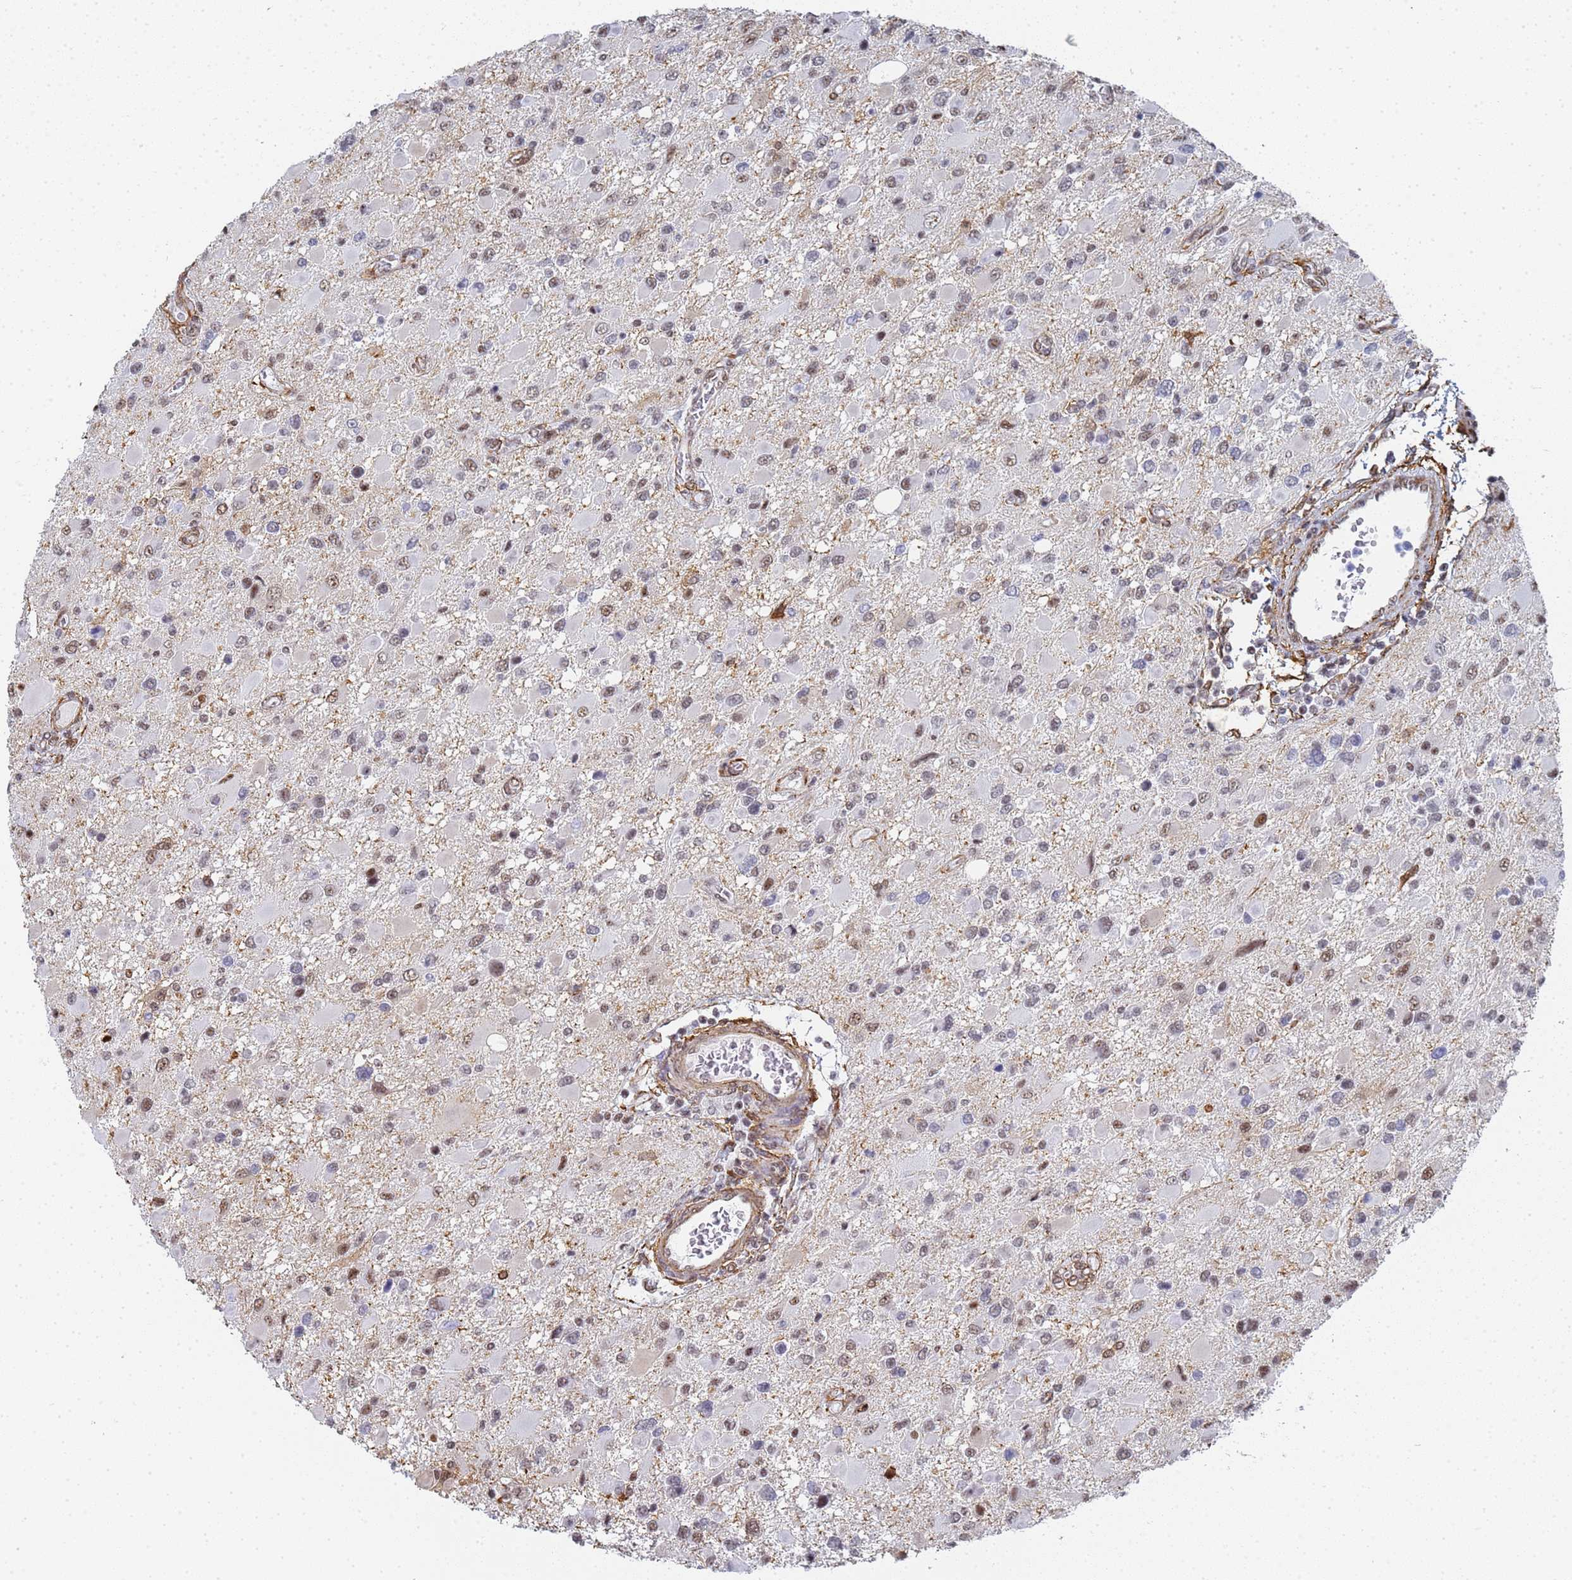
{"staining": {"intensity": "moderate", "quantity": "25%-75%", "location": "nuclear"}, "tissue": "glioma", "cell_type": "Tumor cells", "image_type": "cancer", "snomed": [{"axis": "morphology", "description": "Glioma, malignant, High grade"}, {"axis": "topography", "description": "Brain"}], "caption": "Immunohistochemistry (IHC) (DAB) staining of glioma shows moderate nuclear protein expression in about 25%-75% of tumor cells. Immunohistochemistry (IHC) stains the protein of interest in brown and the nuclei are stained blue.", "gene": "PRRT4", "patient": {"sex": "male", "age": 53}}